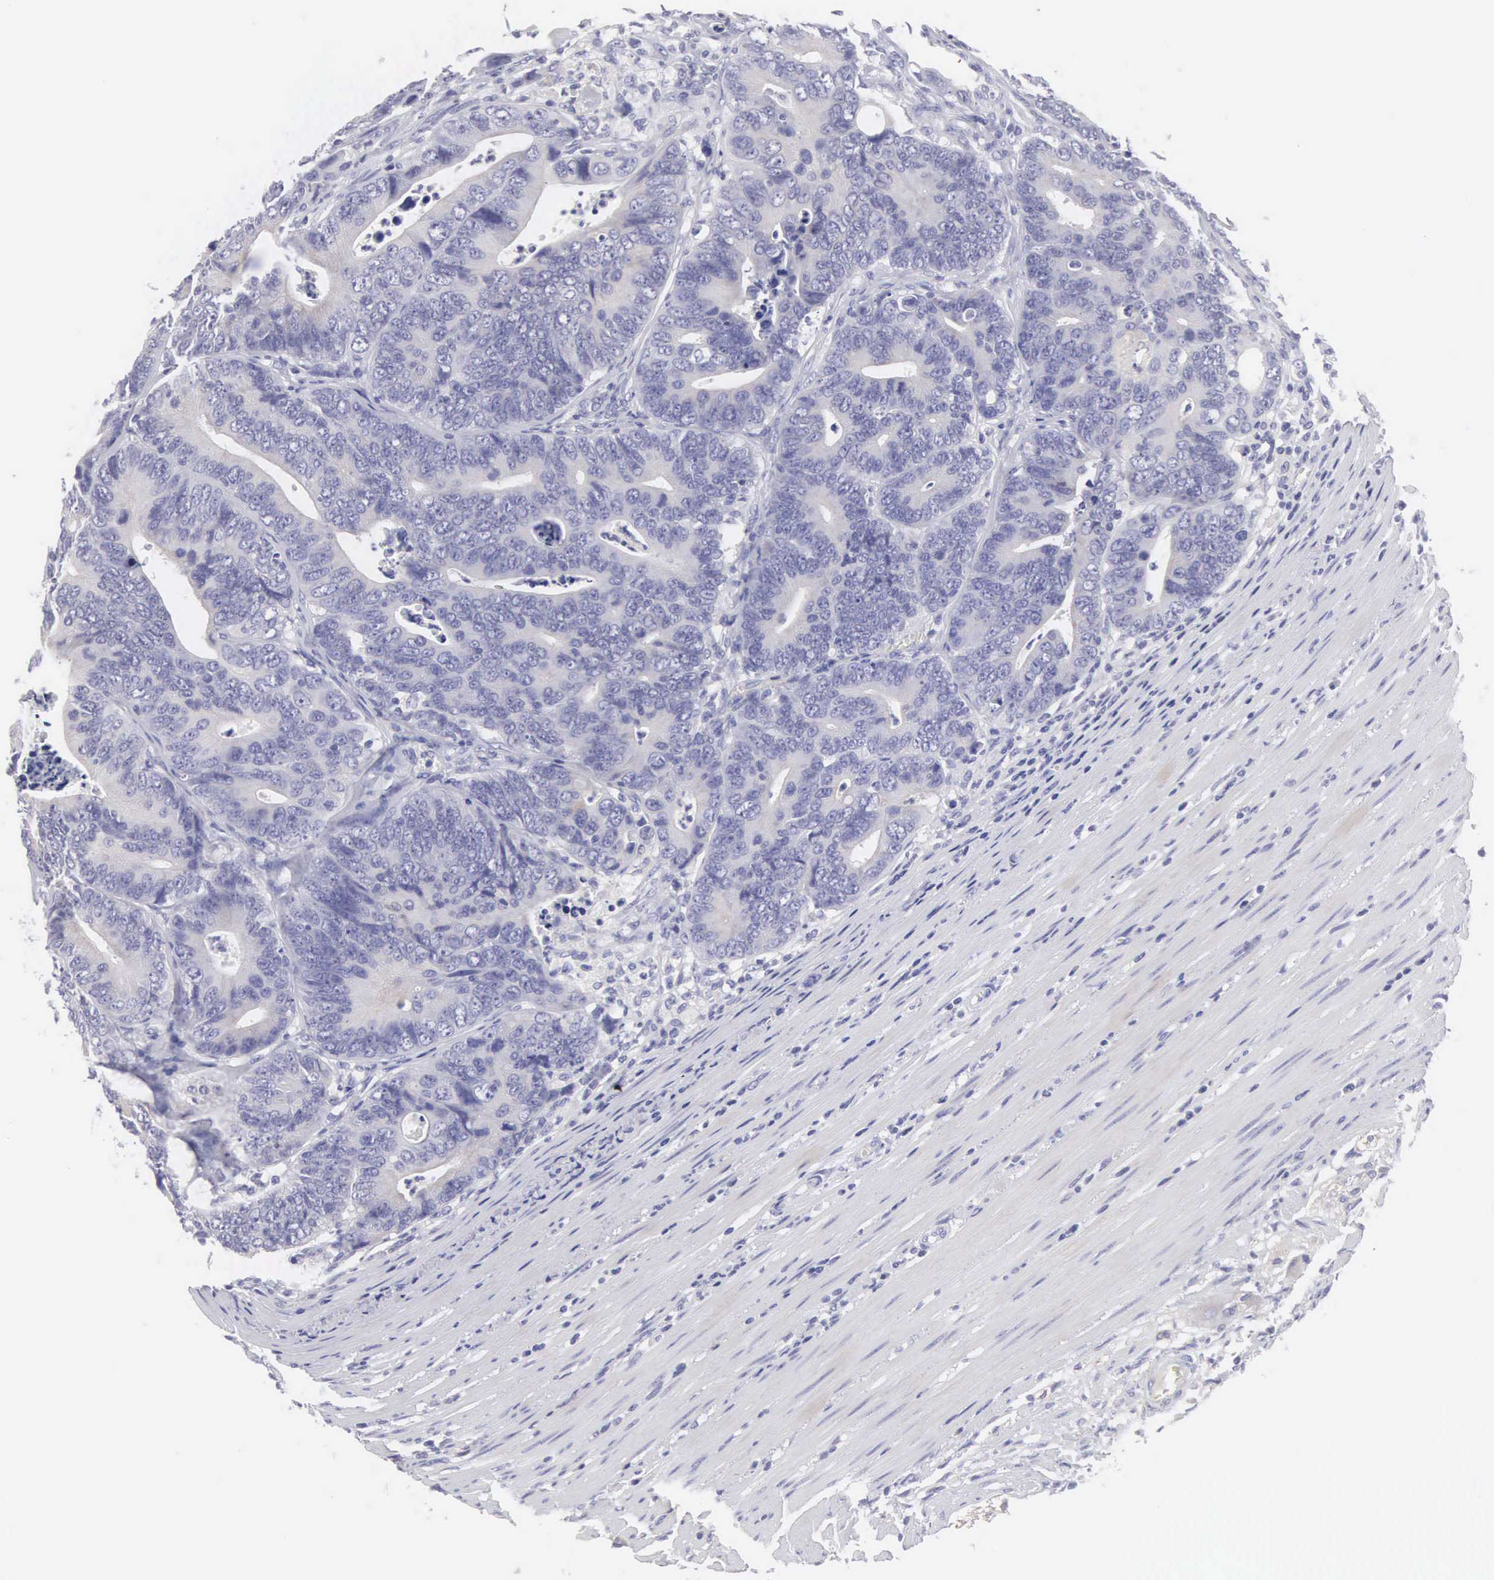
{"staining": {"intensity": "negative", "quantity": "none", "location": "none"}, "tissue": "colorectal cancer", "cell_type": "Tumor cells", "image_type": "cancer", "snomed": [{"axis": "morphology", "description": "Adenocarcinoma, NOS"}, {"axis": "topography", "description": "Colon"}], "caption": "A histopathology image of human adenocarcinoma (colorectal) is negative for staining in tumor cells.", "gene": "SLITRK4", "patient": {"sex": "female", "age": 78}}